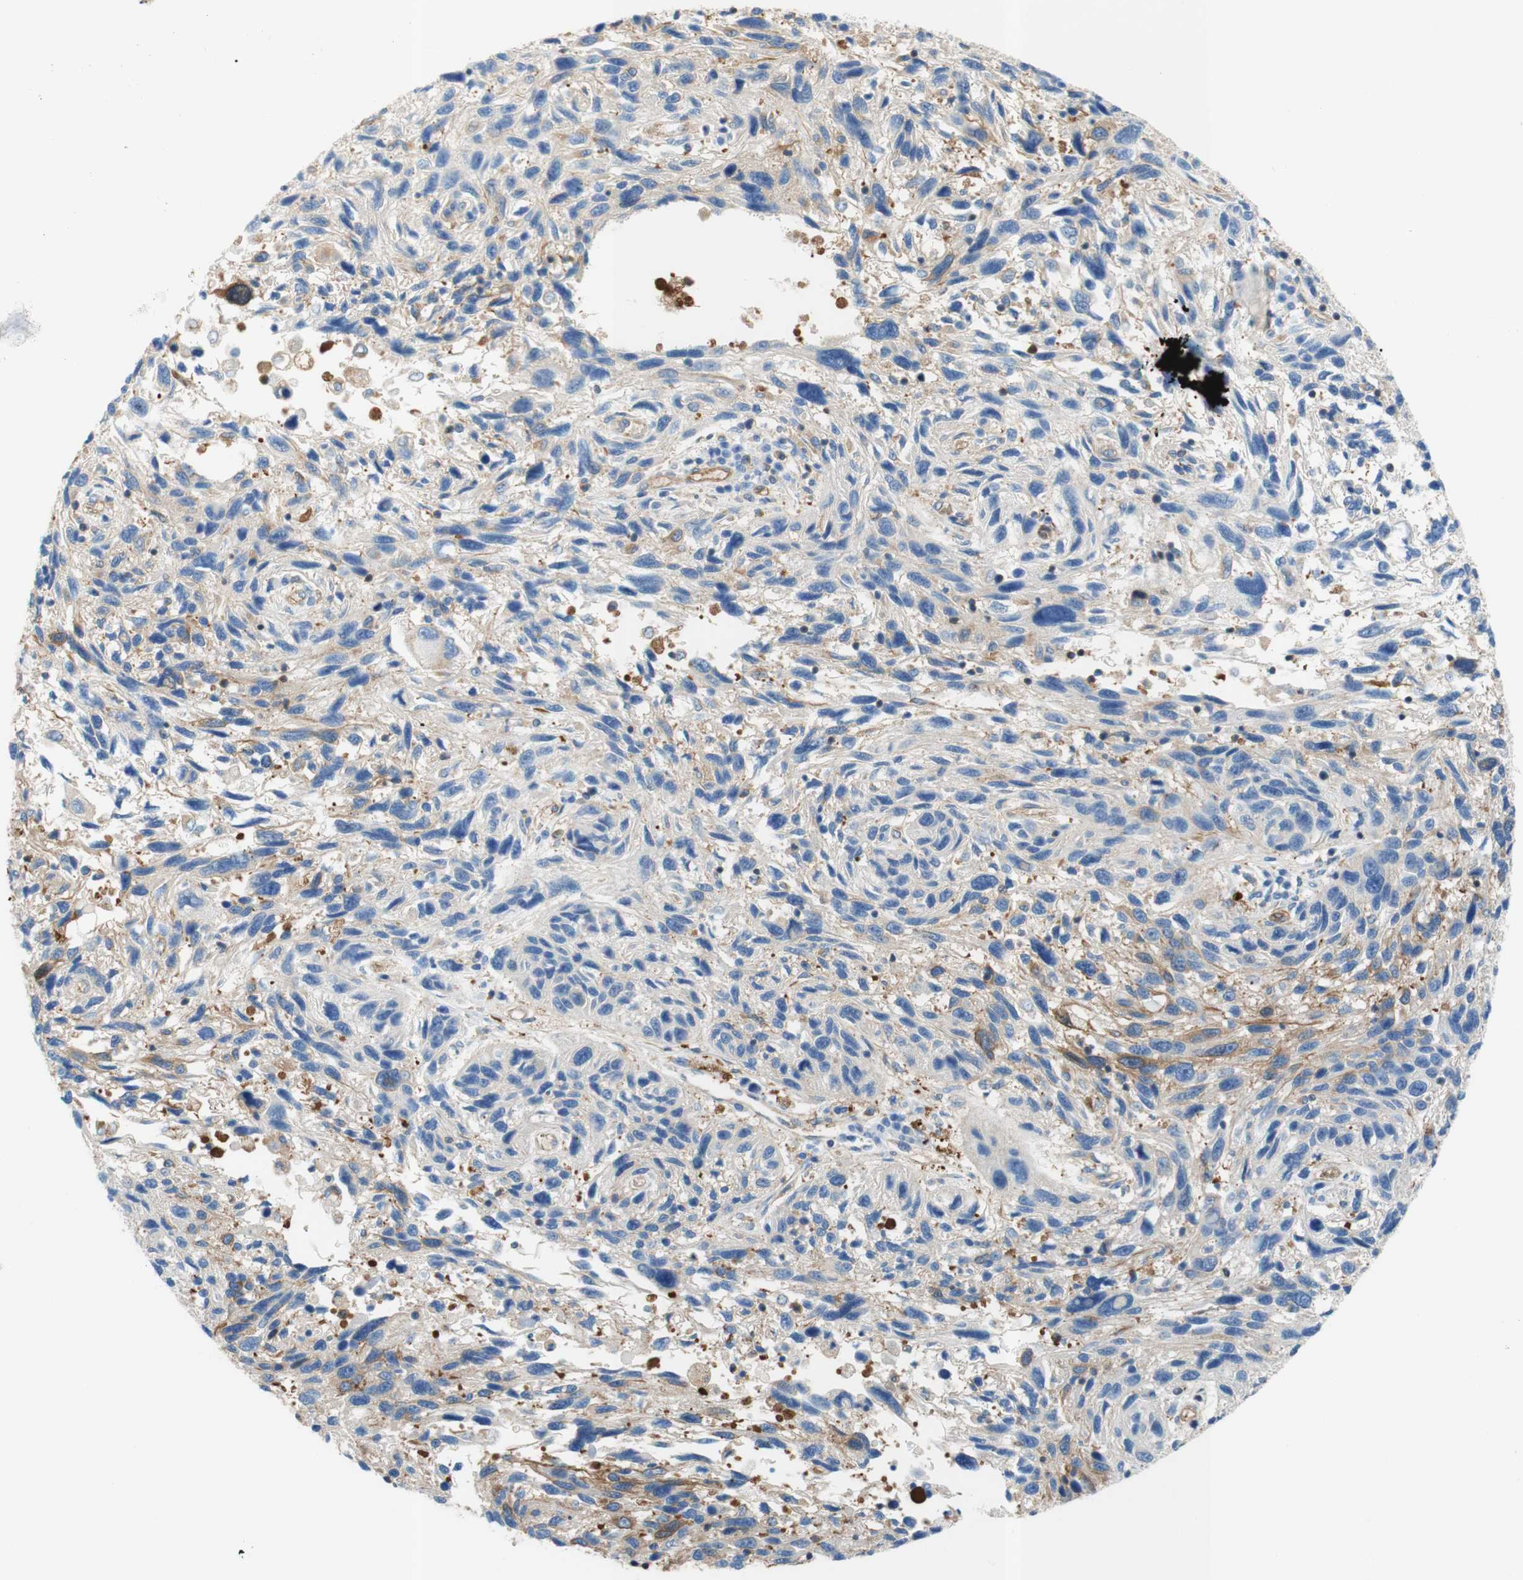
{"staining": {"intensity": "weak", "quantity": "<25%", "location": "cytoplasmic/membranous"}, "tissue": "melanoma", "cell_type": "Tumor cells", "image_type": "cancer", "snomed": [{"axis": "morphology", "description": "Malignant melanoma, NOS"}, {"axis": "topography", "description": "Skin"}], "caption": "This is an immunohistochemistry (IHC) image of melanoma. There is no expression in tumor cells.", "gene": "STOM", "patient": {"sex": "male", "age": 53}}